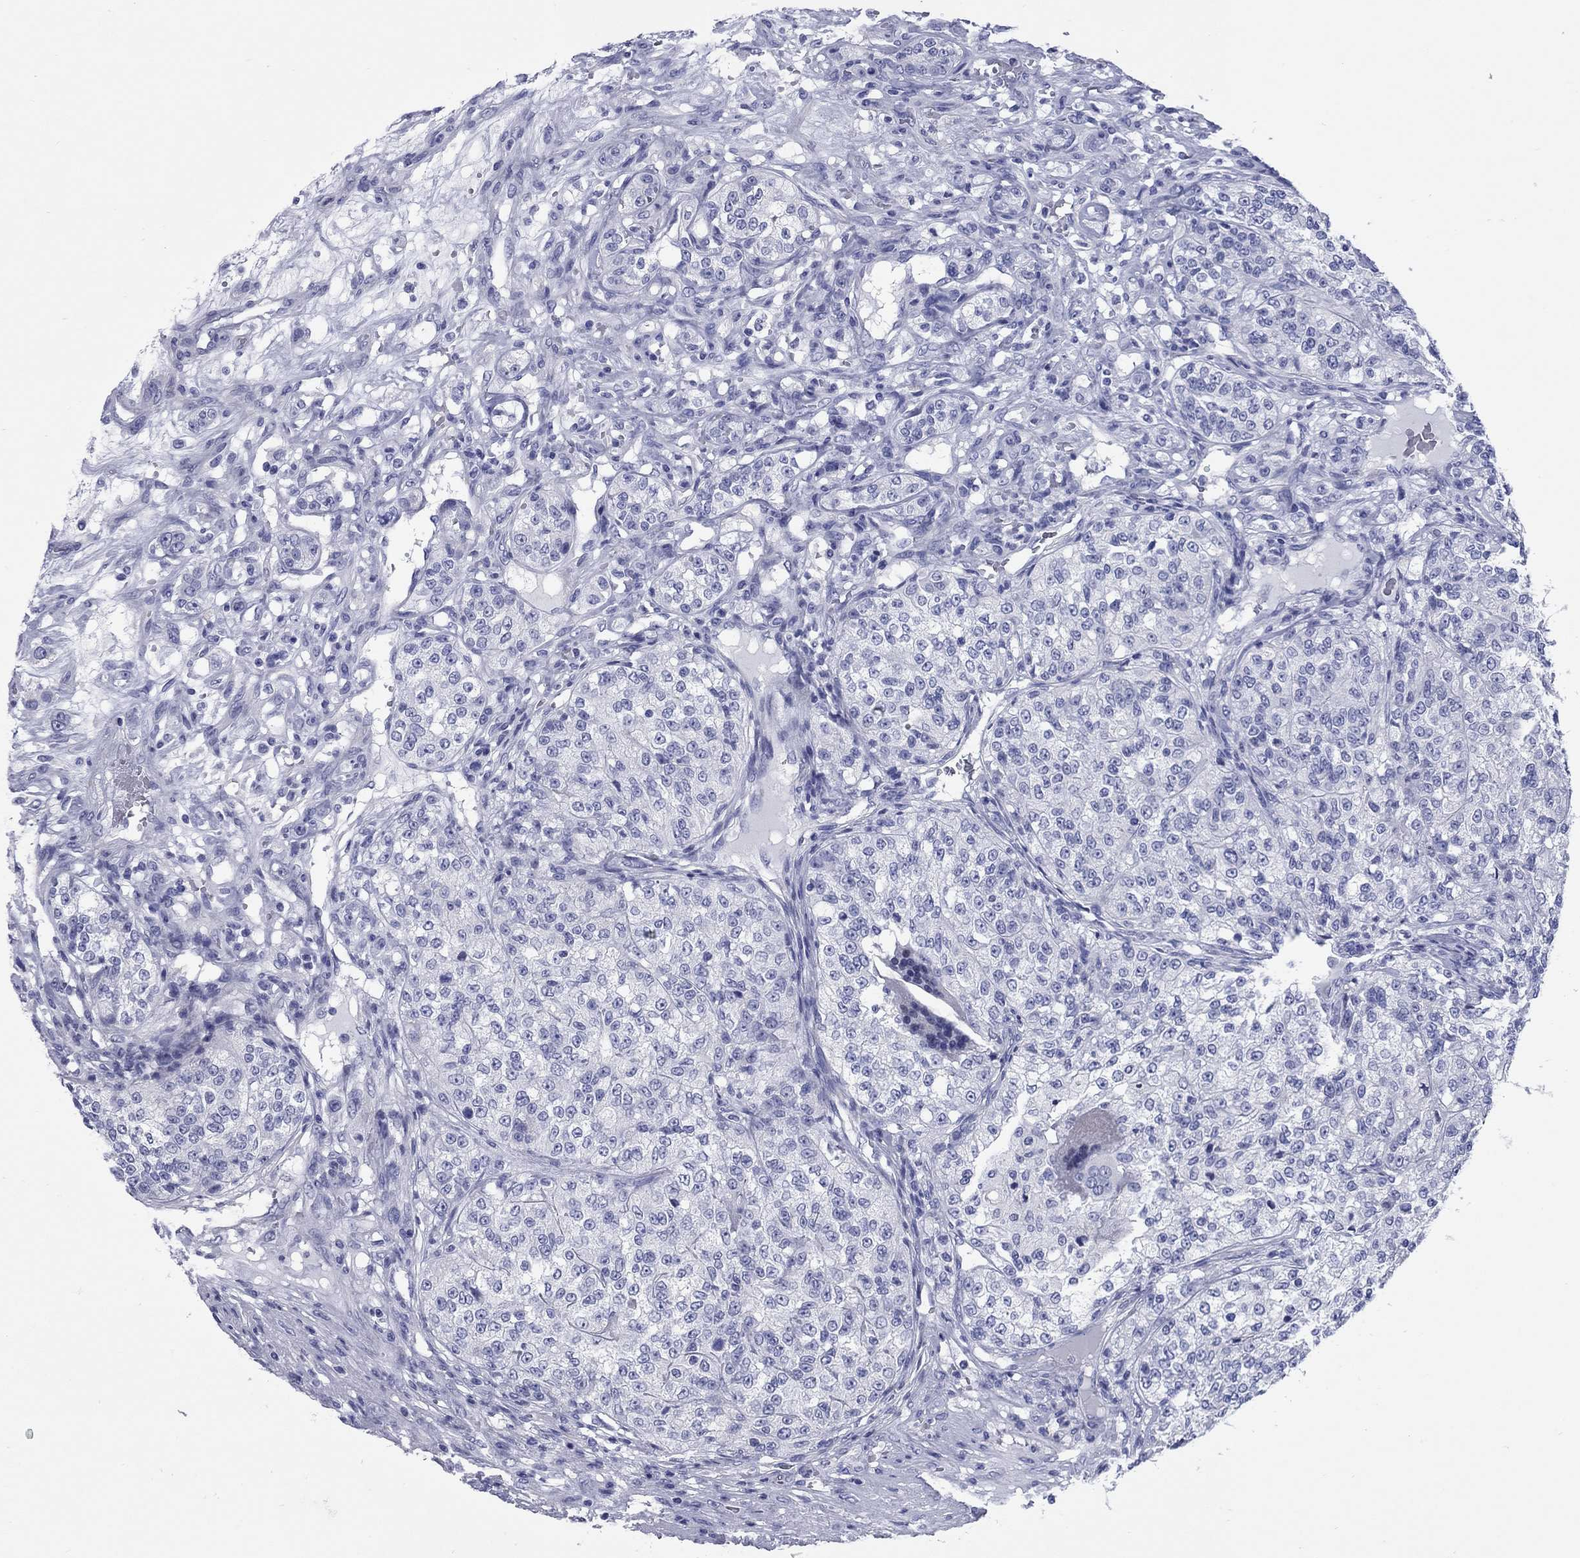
{"staining": {"intensity": "negative", "quantity": "none", "location": "none"}, "tissue": "renal cancer", "cell_type": "Tumor cells", "image_type": "cancer", "snomed": [{"axis": "morphology", "description": "Adenocarcinoma, NOS"}, {"axis": "topography", "description": "Kidney"}], "caption": "Immunohistochemistry (IHC) of human renal cancer (adenocarcinoma) displays no staining in tumor cells. The staining was performed using DAB to visualize the protein expression in brown, while the nuclei were stained in blue with hematoxylin (Magnification: 20x).", "gene": "CCNA1", "patient": {"sex": "female", "age": 63}}